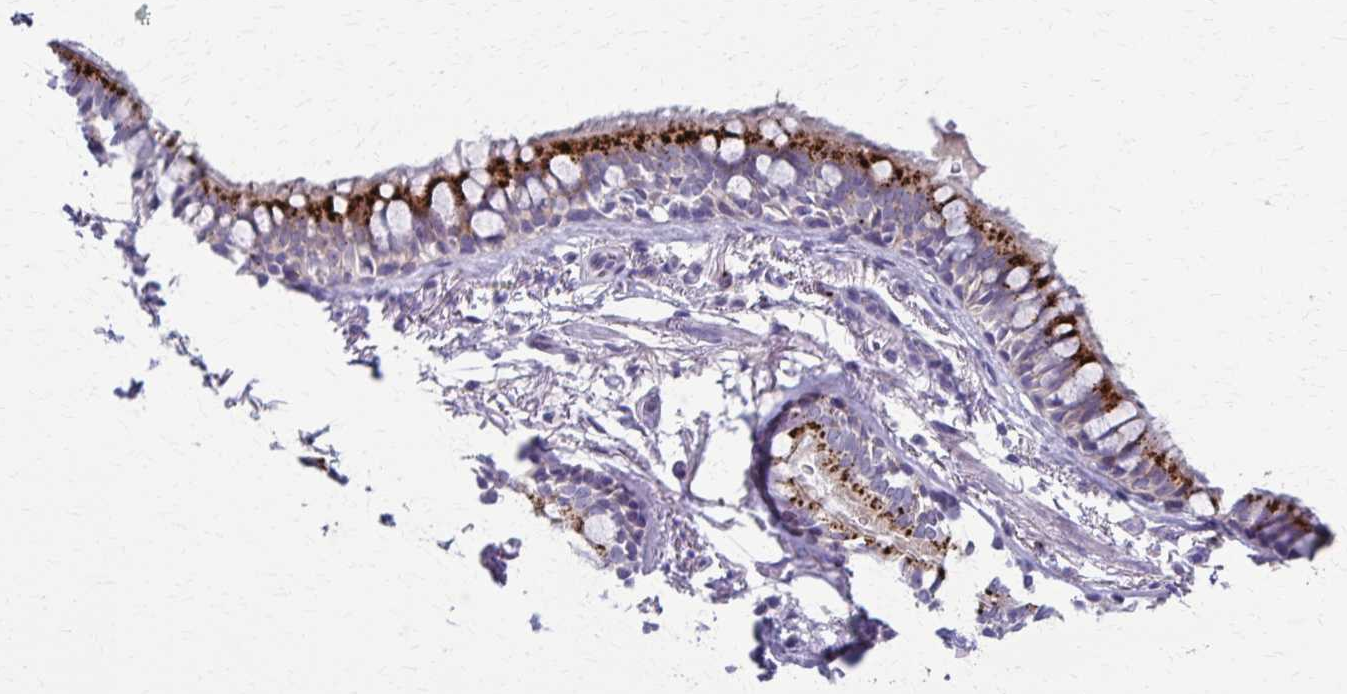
{"staining": {"intensity": "strong", "quantity": "25%-75%", "location": "cytoplasmic/membranous"}, "tissue": "bronchus", "cell_type": "Respiratory epithelial cells", "image_type": "normal", "snomed": [{"axis": "morphology", "description": "Normal tissue, NOS"}, {"axis": "topography", "description": "Bronchus"}], "caption": "Immunohistochemistry staining of normal bronchus, which exhibits high levels of strong cytoplasmic/membranous positivity in about 25%-75% of respiratory epithelial cells indicating strong cytoplasmic/membranous protein staining. The staining was performed using DAB (3,3'-diaminobenzidine) (brown) for protein detection and nuclei were counterstained in hematoxylin (blue).", "gene": "TMEM60", "patient": {"sex": "male", "age": 70}}